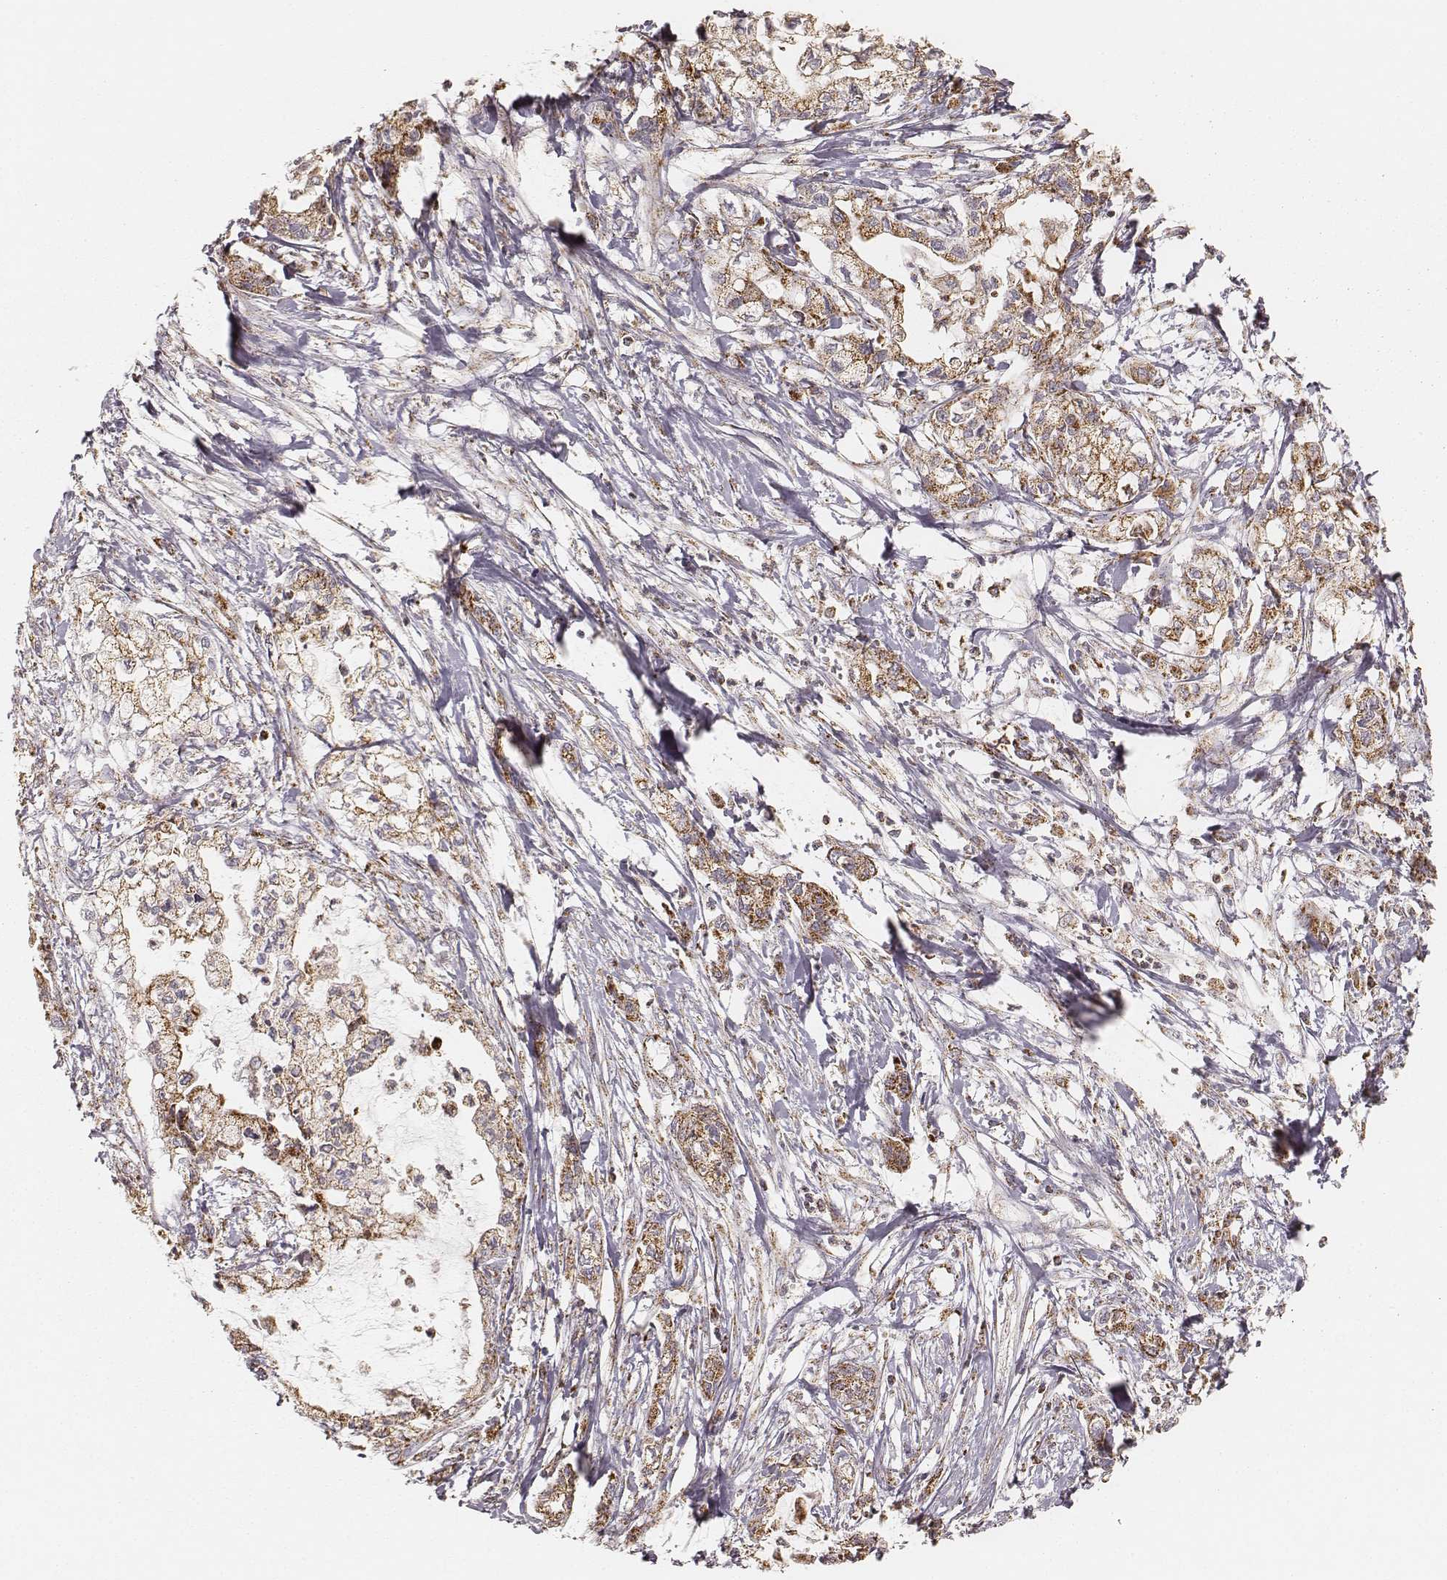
{"staining": {"intensity": "moderate", "quantity": ">75%", "location": "cytoplasmic/membranous"}, "tissue": "pancreatic cancer", "cell_type": "Tumor cells", "image_type": "cancer", "snomed": [{"axis": "morphology", "description": "Adenocarcinoma, NOS"}, {"axis": "topography", "description": "Pancreas"}], "caption": "Immunohistochemistry histopathology image of human pancreatic cancer stained for a protein (brown), which reveals medium levels of moderate cytoplasmic/membranous expression in about >75% of tumor cells.", "gene": "CS", "patient": {"sex": "male", "age": 54}}